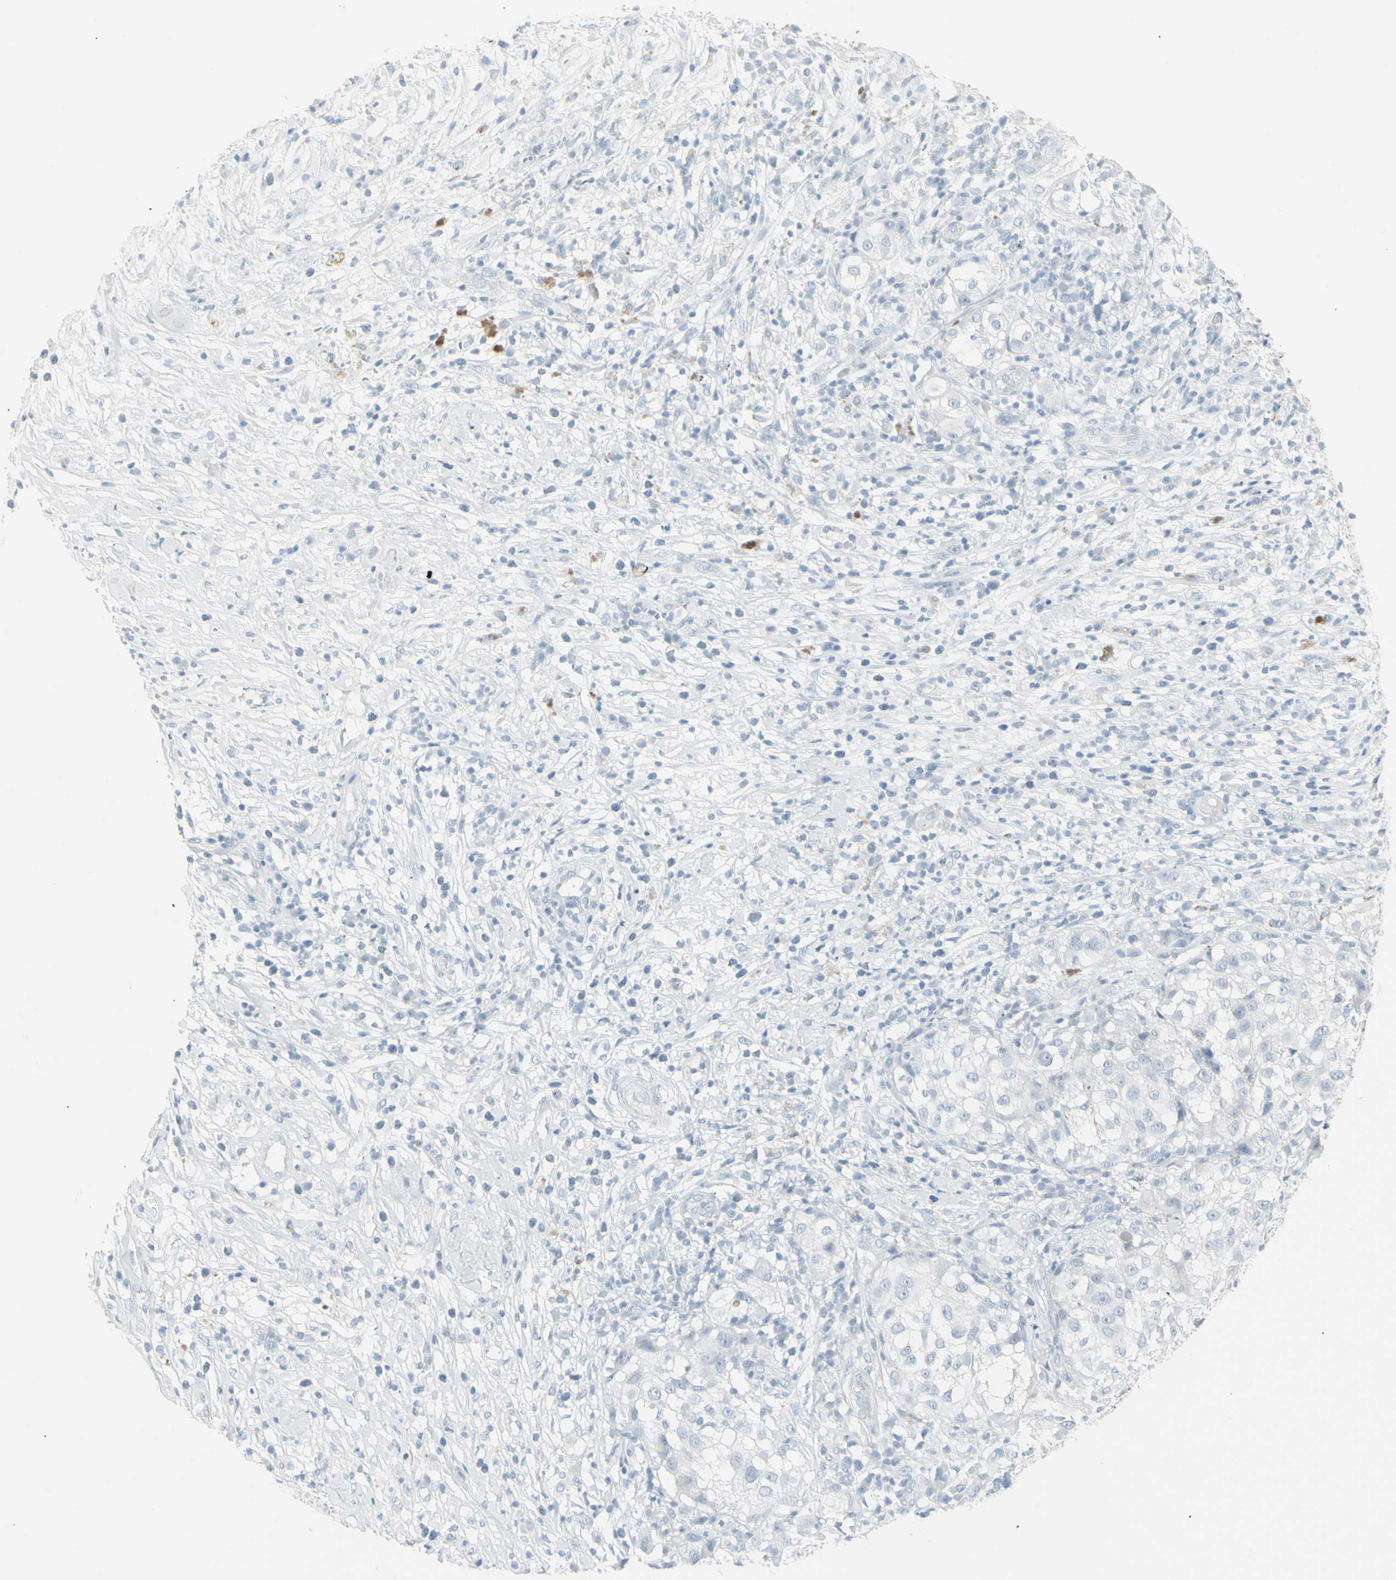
{"staining": {"intensity": "negative", "quantity": "none", "location": "none"}, "tissue": "melanoma", "cell_type": "Tumor cells", "image_type": "cancer", "snomed": [{"axis": "morphology", "description": "Necrosis, NOS"}, {"axis": "morphology", "description": "Malignant melanoma, NOS"}, {"axis": "topography", "description": "Skin"}], "caption": "Immunohistochemistry (IHC) image of melanoma stained for a protein (brown), which displays no expression in tumor cells.", "gene": "YBX2", "patient": {"sex": "female", "age": 87}}